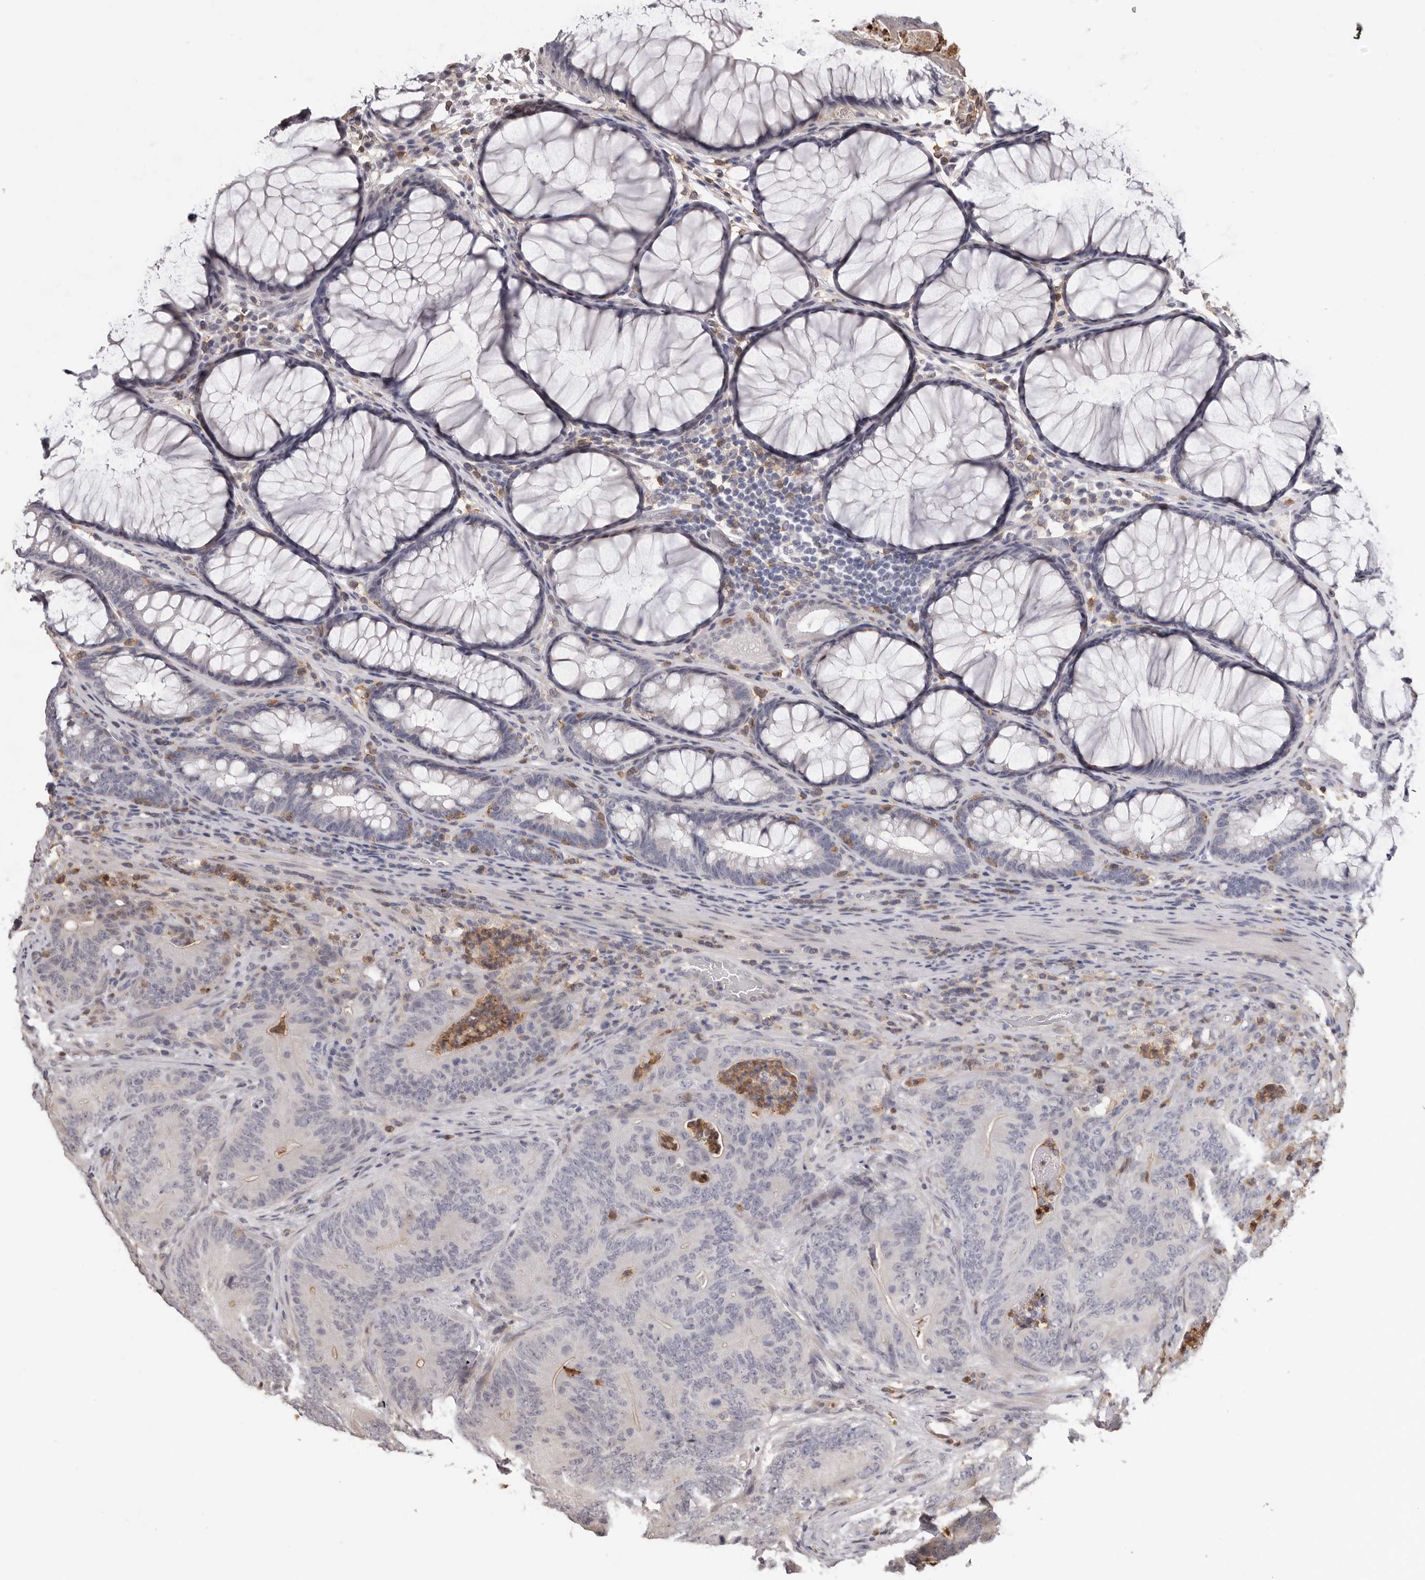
{"staining": {"intensity": "negative", "quantity": "none", "location": "none"}, "tissue": "colorectal cancer", "cell_type": "Tumor cells", "image_type": "cancer", "snomed": [{"axis": "morphology", "description": "Normal tissue, NOS"}, {"axis": "topography", "description": "Colon"}], "caption": "This is an IHC histopathology image of human colorectal cancer. There is no expression in tumor cells.", "gene": "PRR12", "patient": {"sex": "female", "age": 82}}